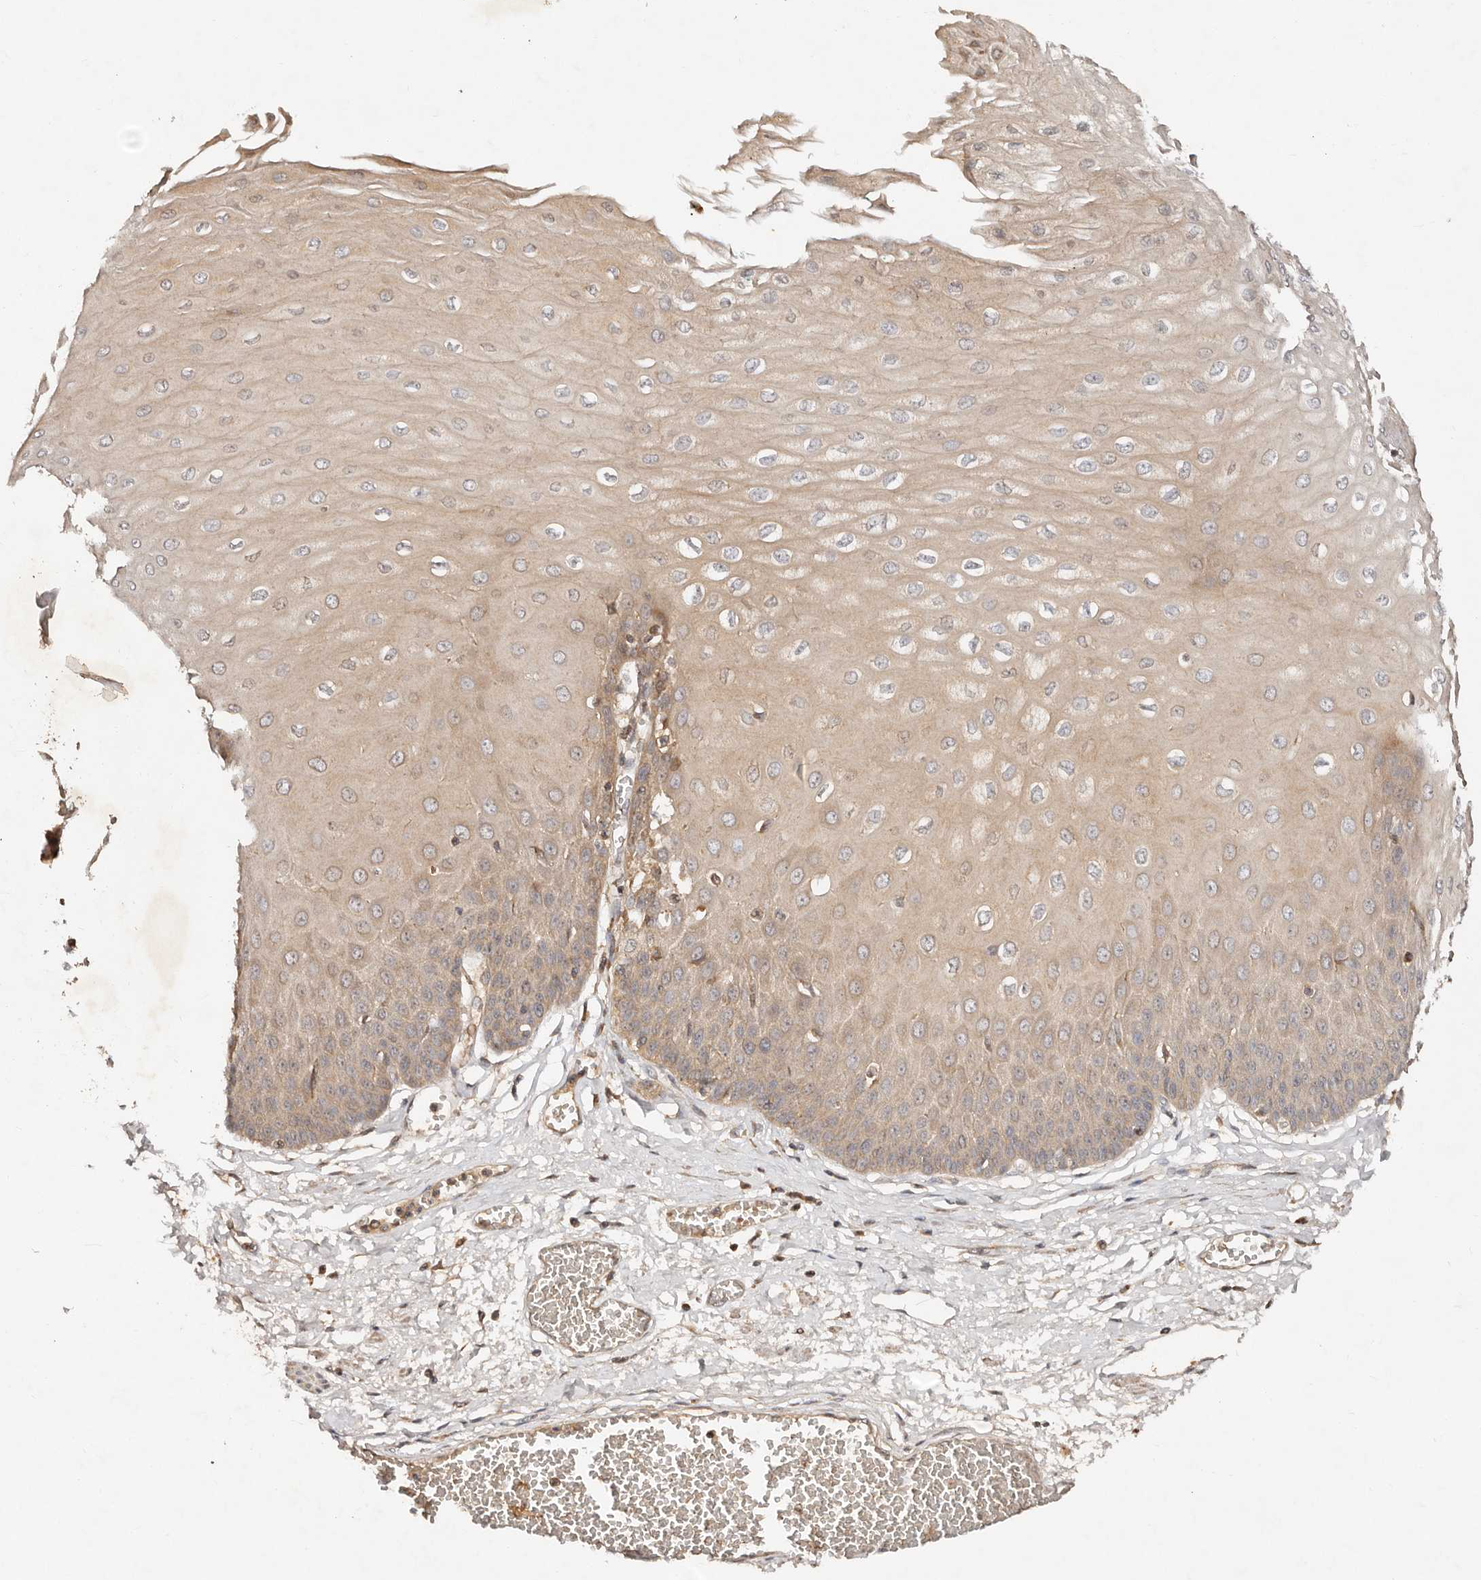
{"staining": {"intensity": "moderate", "quantity": ">75%", "location": "cytoplasmic/membranous"}, "tissue": "esophagus", "cell_type": "Squamous epithelial cells", "image_type": "normal", "snomed": [{"axis": "morphology", "description": "Normal tissue, NOS"}, {"axis": "topography", "description": "Esophagus"}], "caption": "This is an image of IHC staining of unremarkable esophagus, which shows moderate expression in the cytoplasmic/membranous of squamous epithelial cells.", "gene": "DENND11", "patient": {"sex": "male", "age": 60}}